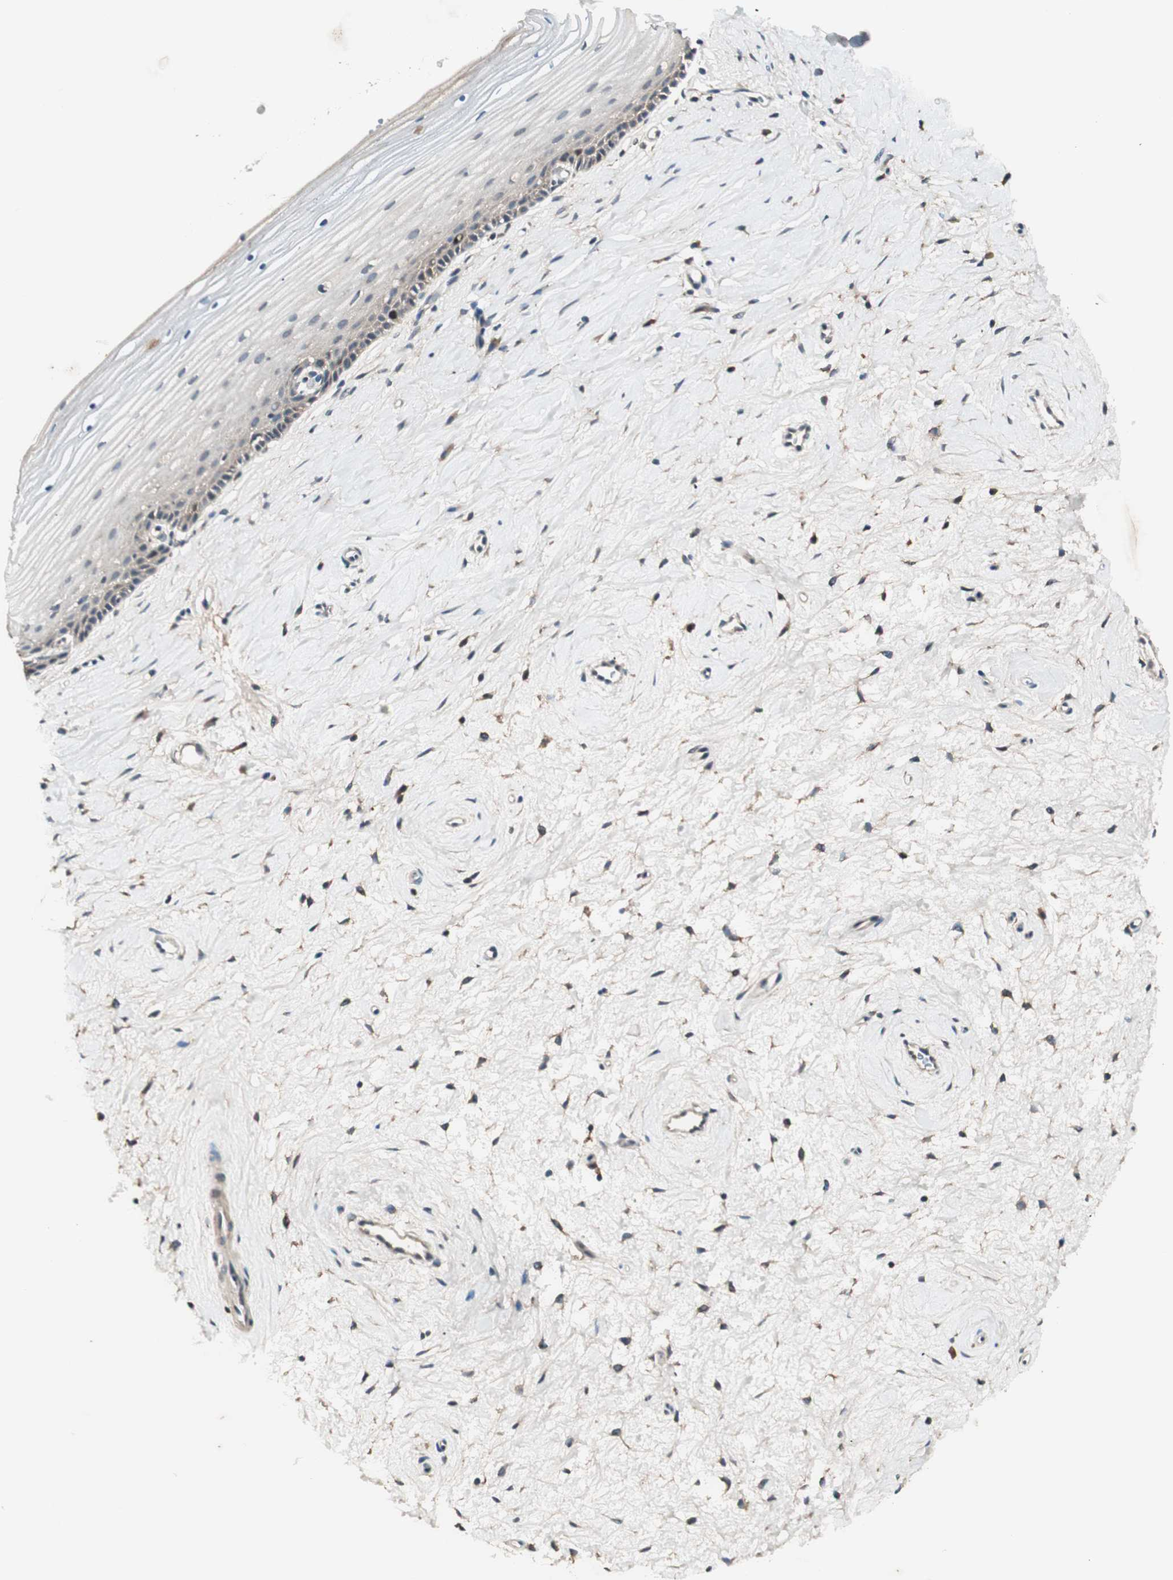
{"staining": {"intensity": "weak", "quantity": ">75%", "location": "cytoplasmic/membranous"}, "tissue": "cervix", "cell_type": "Glandular cells", "image_type": "normal", "snomed": [{"axis": "morphology", "description": "Normal tissue, NOS"}, {"axis": "topography", "description": "Cervix"}], "caption": "Human cervix stained for a protein (brown) exhibits weak cytoplasmic/membranous positive expression in approximately >75% of glandular cells.", "gene": "NFRKB", "patient": {"sex": "female", "age": 39}}